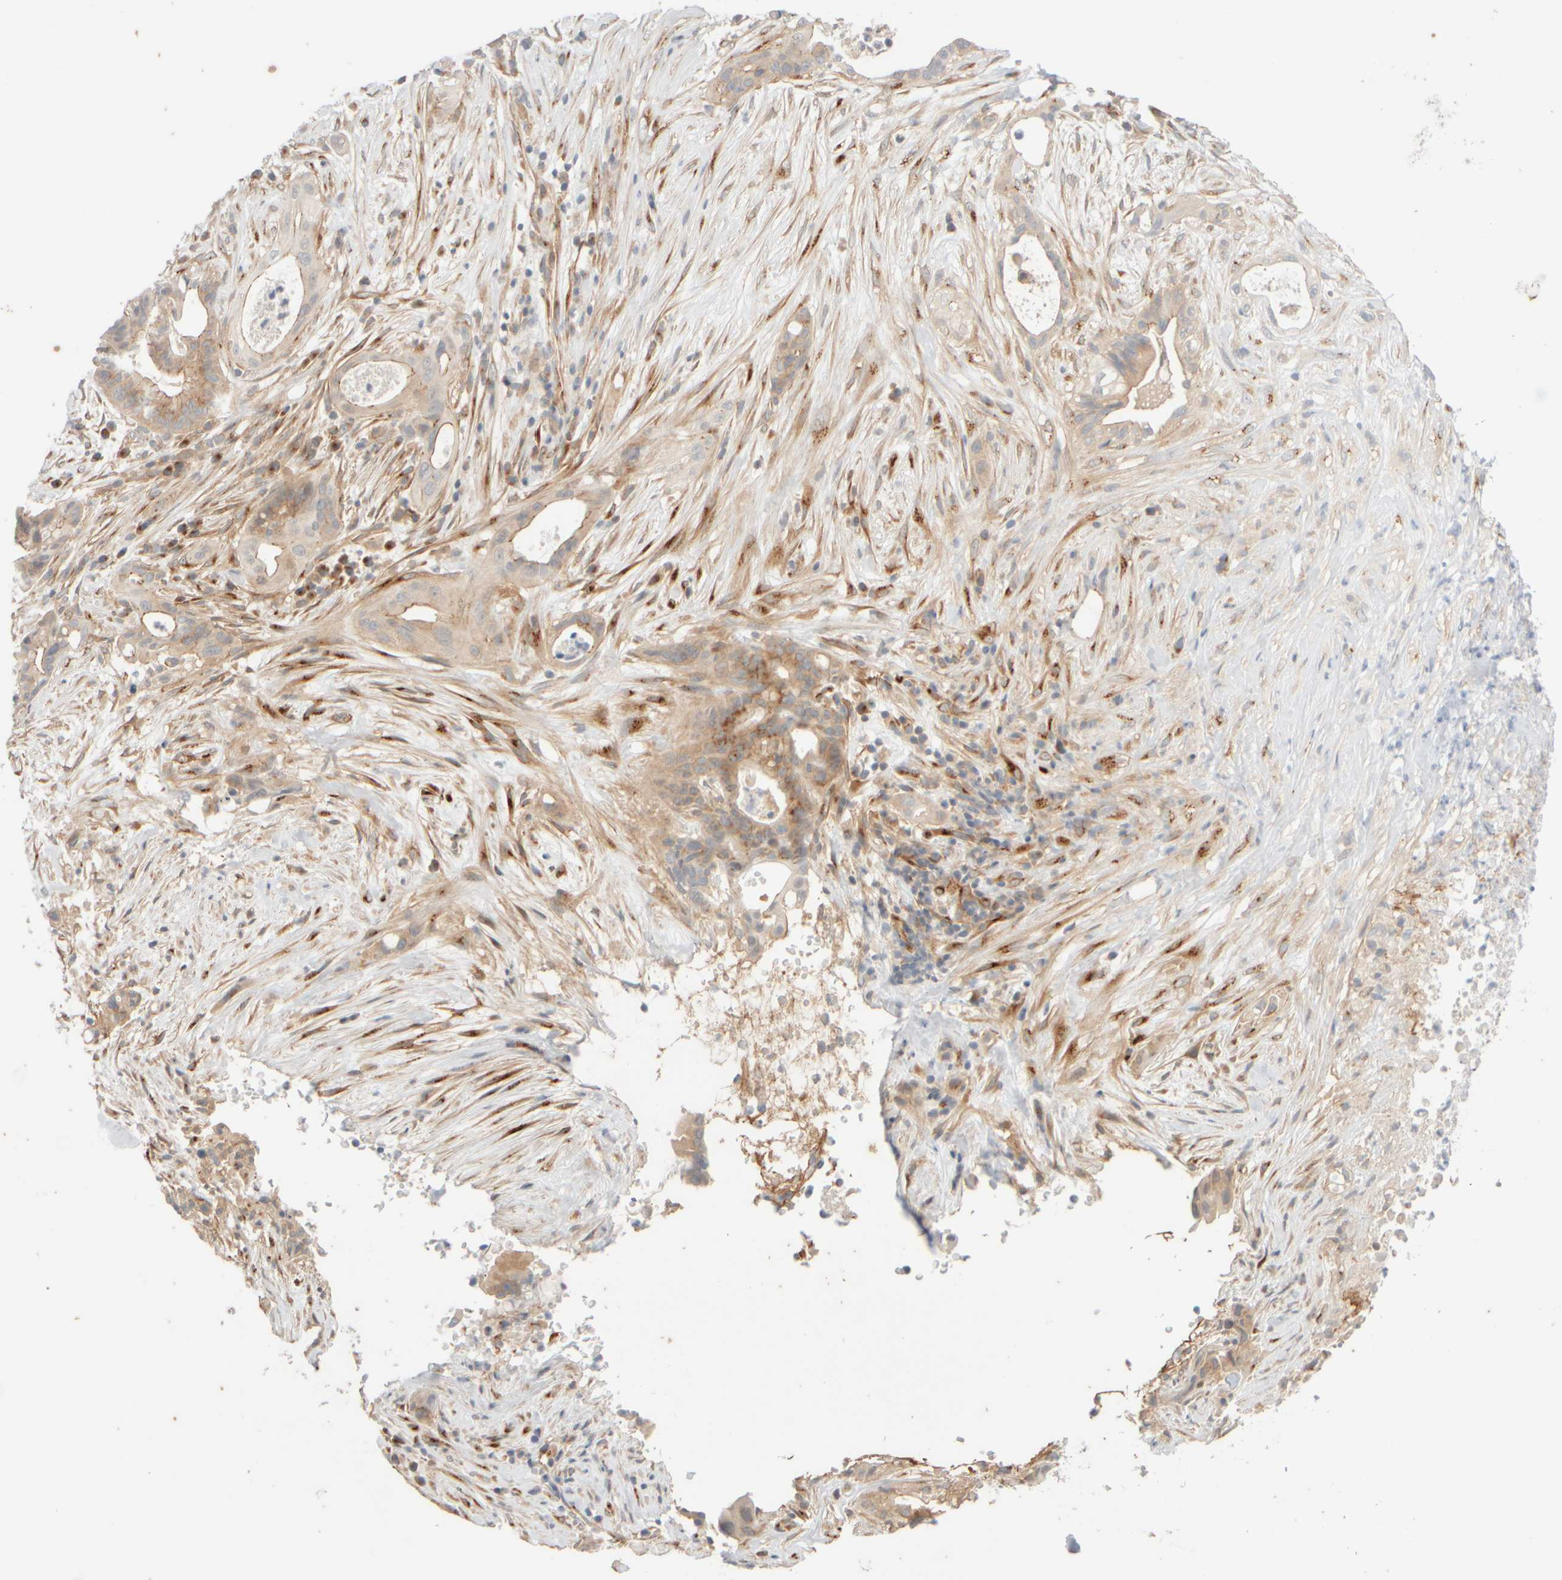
{"staining": {"intensity": "weak", "quantity": "25%-75%", "location": "cytoplasmic/membranous"}, "tissue": "pancreatic cancer", "cell_type": "Tumor cells", "image_type": "cancer", "snomed": [{"axis": "morphology", "description": "Adenocarcinoma, NOS"}, {"axis": "topography", "description": "Pancreas"}], "caption": "Pancreatic cancer (adenocarcinoma) stained for a protein reveals weak cytoplasmic/membranous positivity in tumor cells.", "gene": "GOPC", "patient": {"sex": "male", "age": 58}}